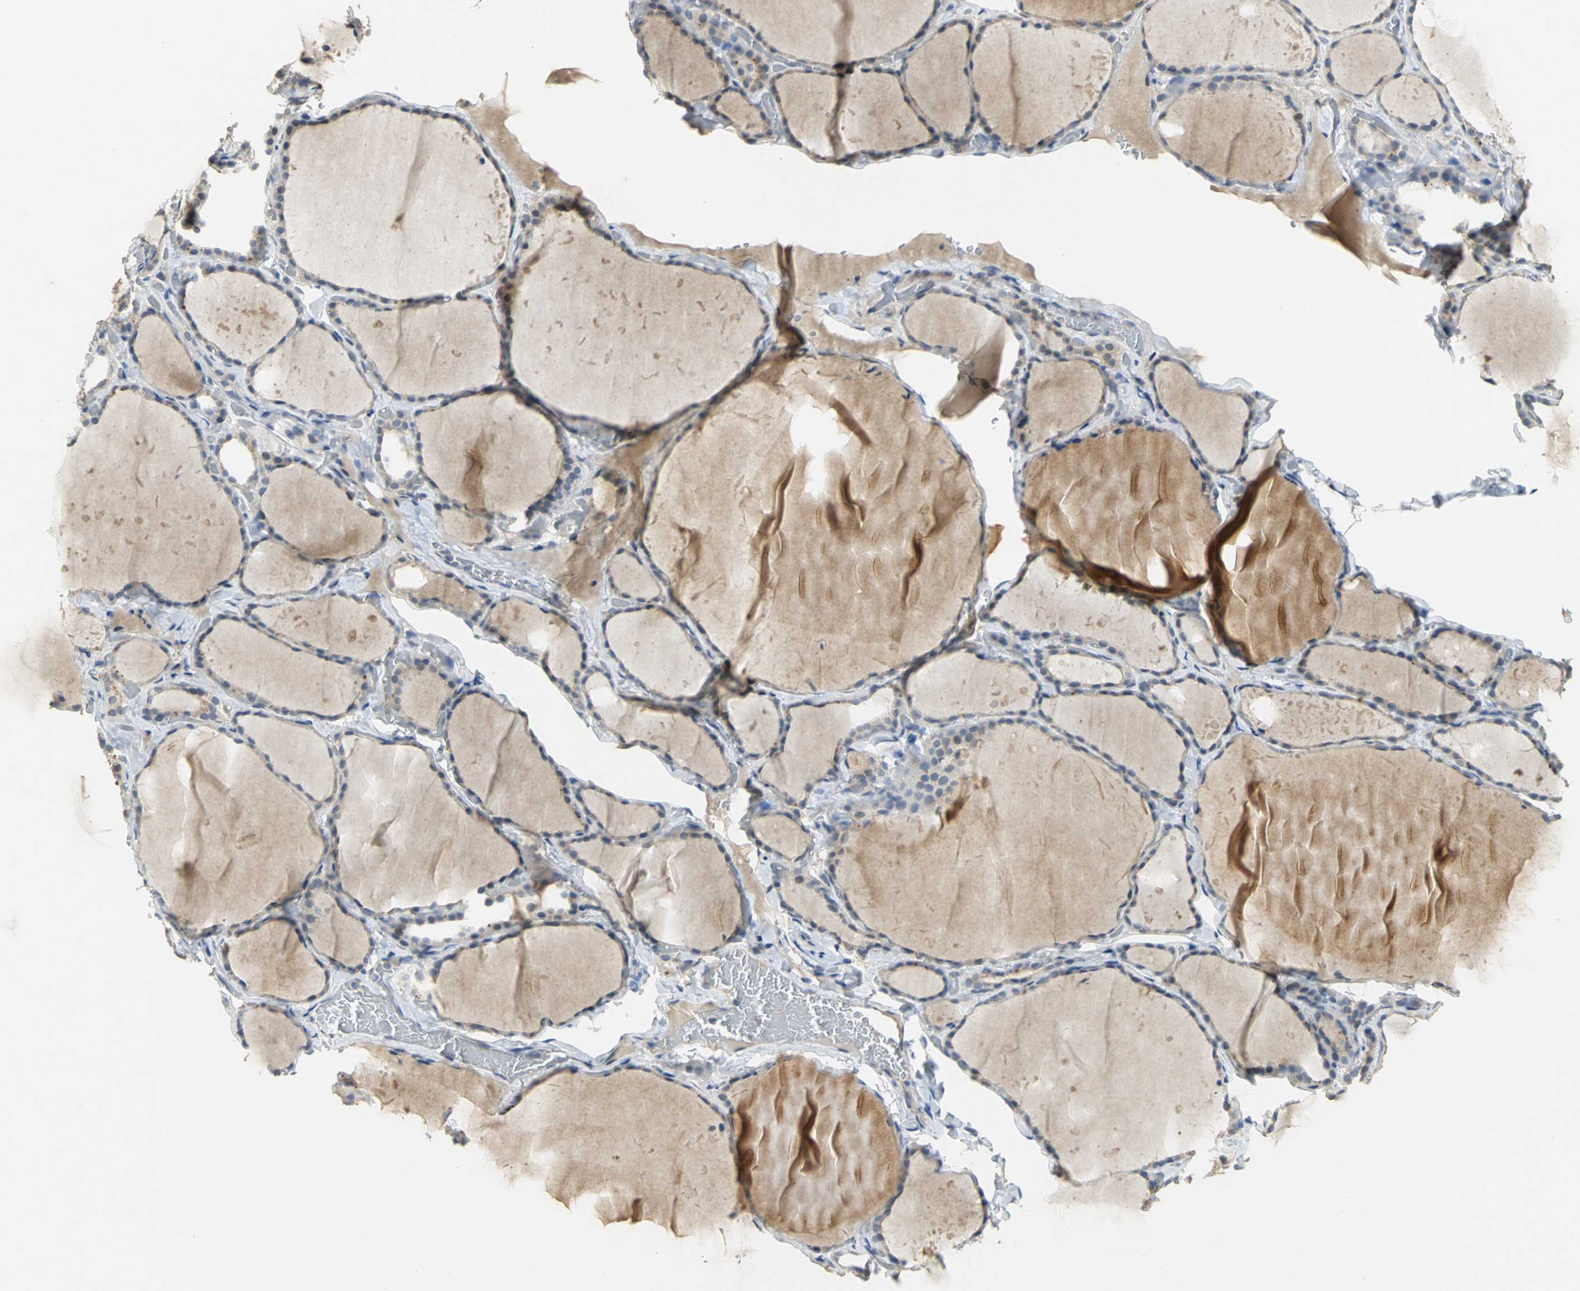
{"staining": {"intensity": "weak", "quantity": "<25%", "location": "cytoplasmic/membranous"}, "tissue": "thyroid gland", "cell_type": "Glandular cells", "image_type": "normal", "snomed": [{"axis": "morphology", "description": "Normal tissue, NOS"}, {"axis": "topography", "description": "Thyroid gland"}], "caption": "Immunohistochemistry (IHC) of benign human thyroid gland exhibits no staining in glandular cells.", "gene": "IL17RB", "patient": {"sex": "female", "age": 22}}